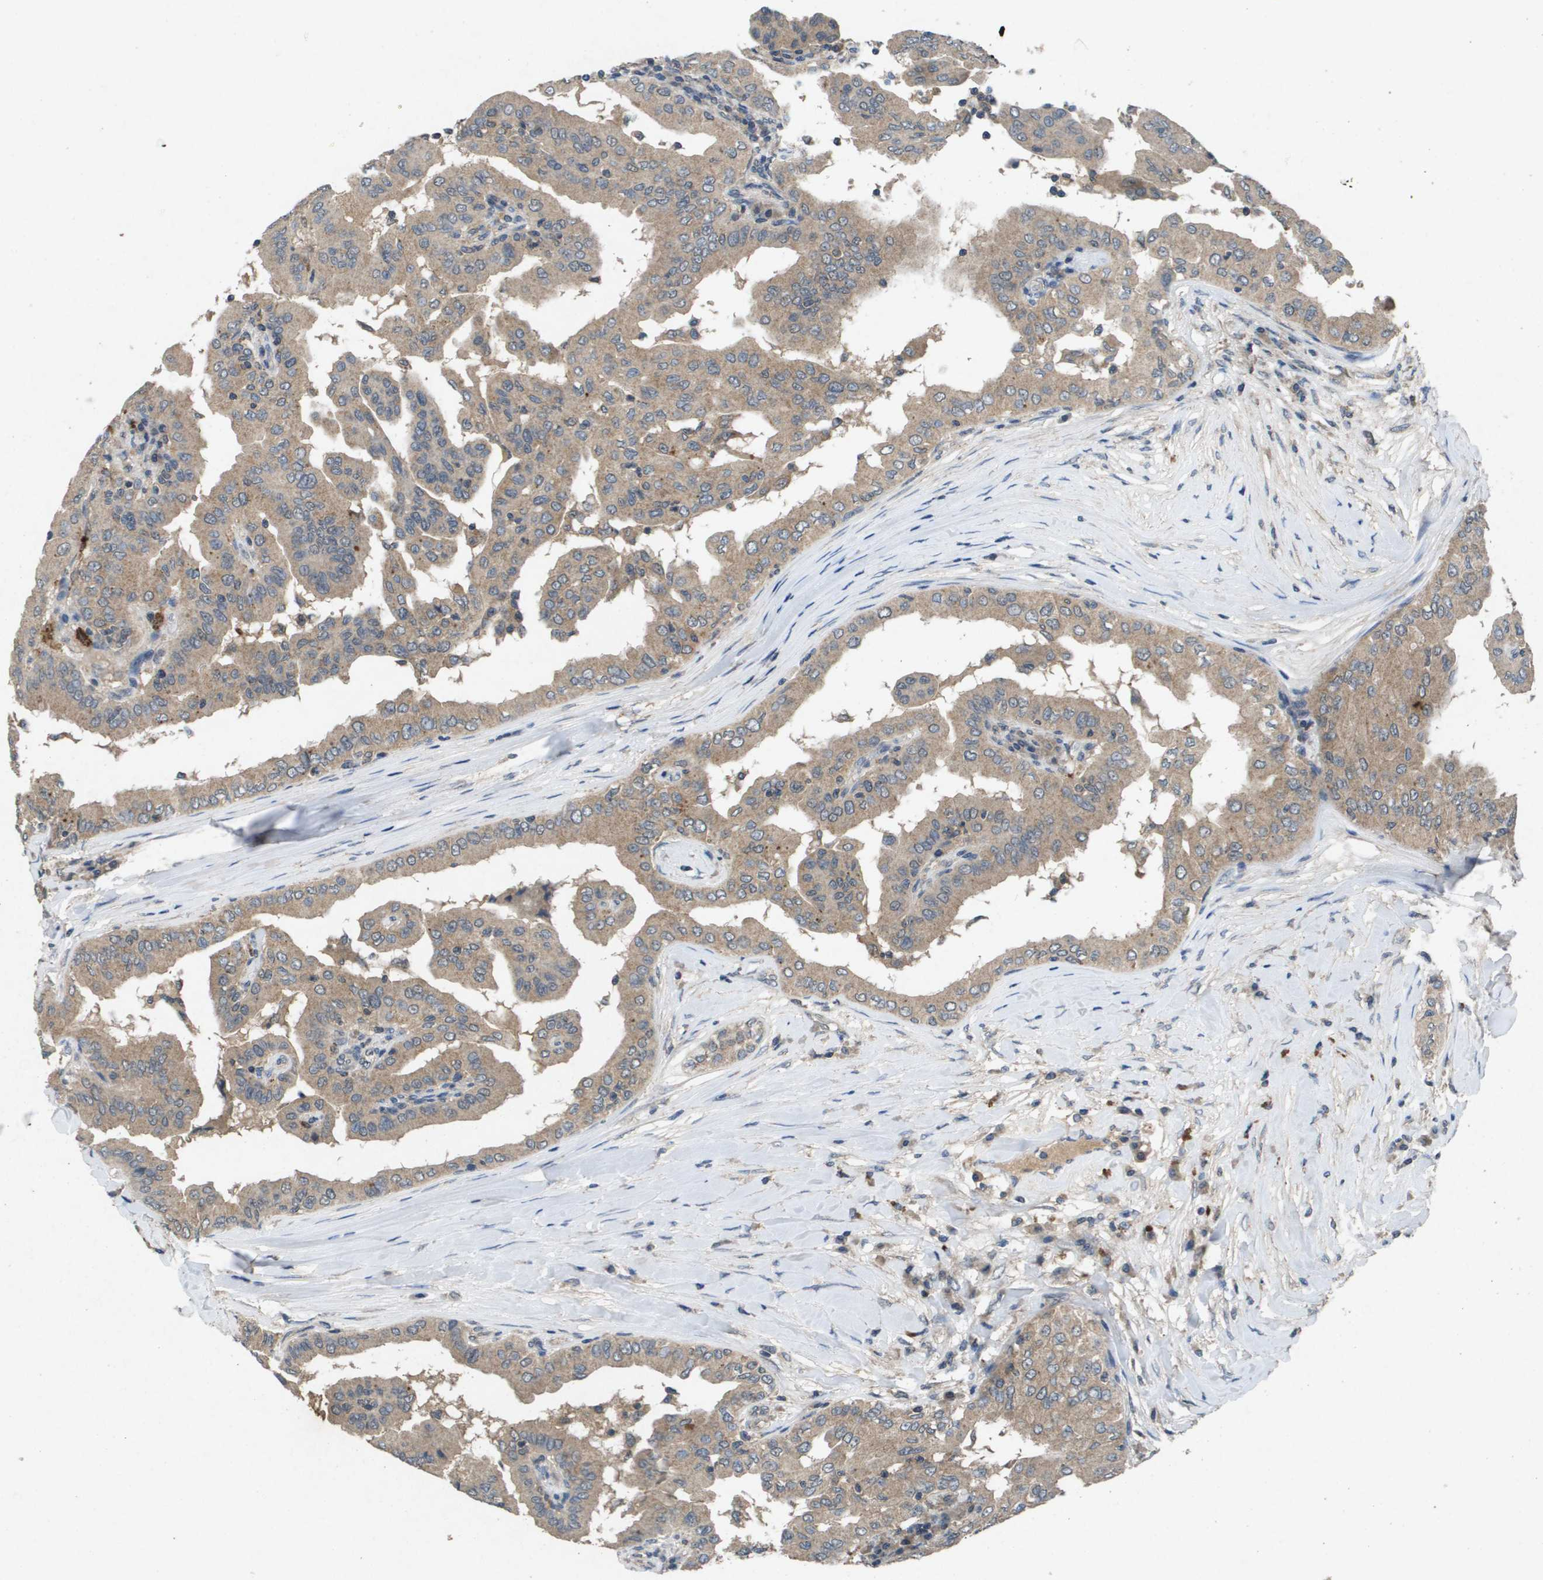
{"staining": {"intensity": "weak", "quantity": ">75%", "location": "cytoplasmic/membranous"}, "tissue": "thyroid cancer", "cell_type": "Tumor cells", "image_type": "cancer", "snomed": [{"axis": "morphology", "description": "Papillary adenocarcinoma, NOS"}, {"axis": "topography", "description": "Thyroid gland"}], "caption": "Tumor cells reveal low levels of weak cytoplasmic/membranous positivity in approximately >75% of cells in papillary adenocarcinoma (thyroid).", "gene": "PROC", "patient": {"sex": "male", "age": 33}}